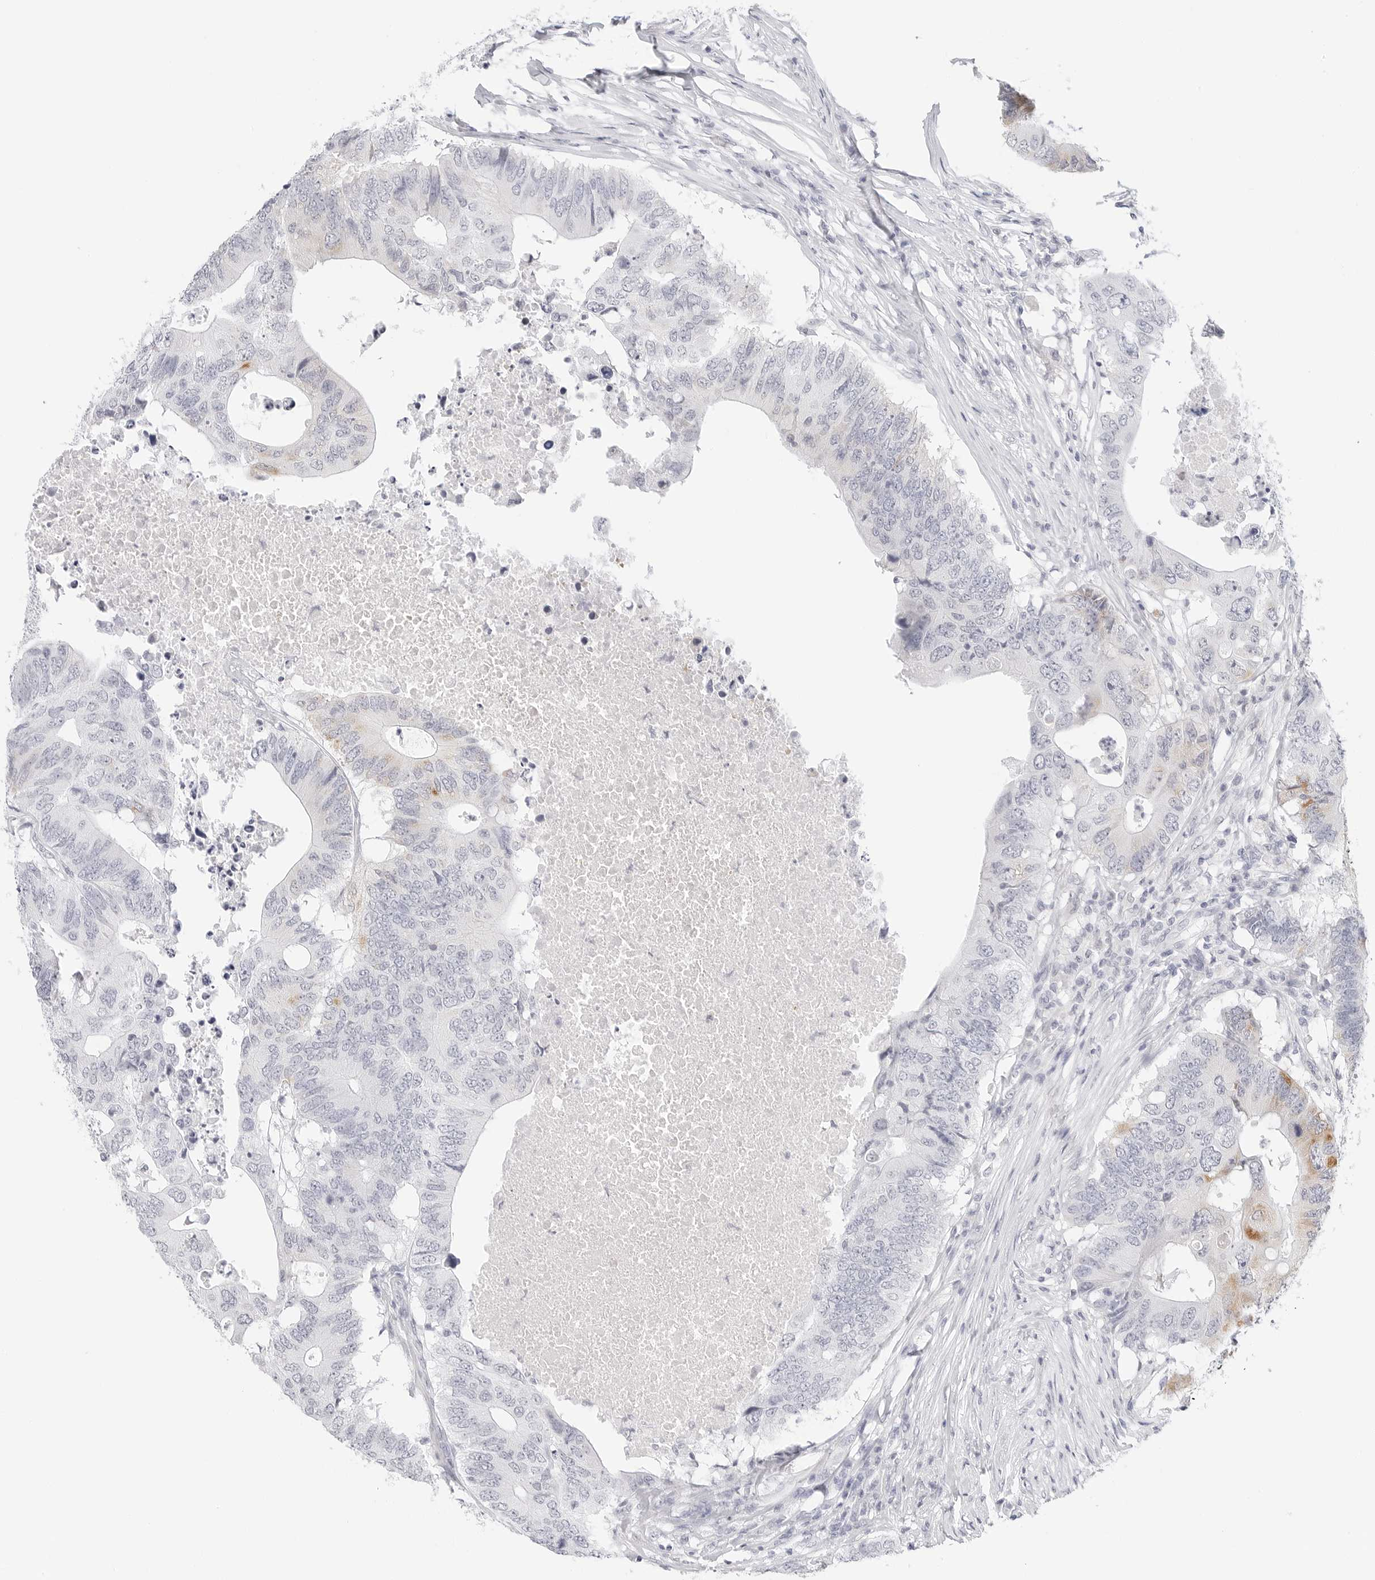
{"staining": {"intensity": "moderate", "quantity": "<25%", "location": "cytoplasmic/membranous"}, "tissue": "colorectal cancer", "cell_type": "Tumor cells", "image_type": "cancer", "snomed": [{"axis": "morphology", "description": "Adenocarcinoma, NOS"}, {"axis": "topography", "description": "Colon"}], "caption": "Tumor cells show low levels of moderate cytoplasmic/membranous staining in about <25% of cells in adenocarcinoma (colorectal).", "gene": "HMGCS2", "patient": {"sex": "male", "age": 71}}